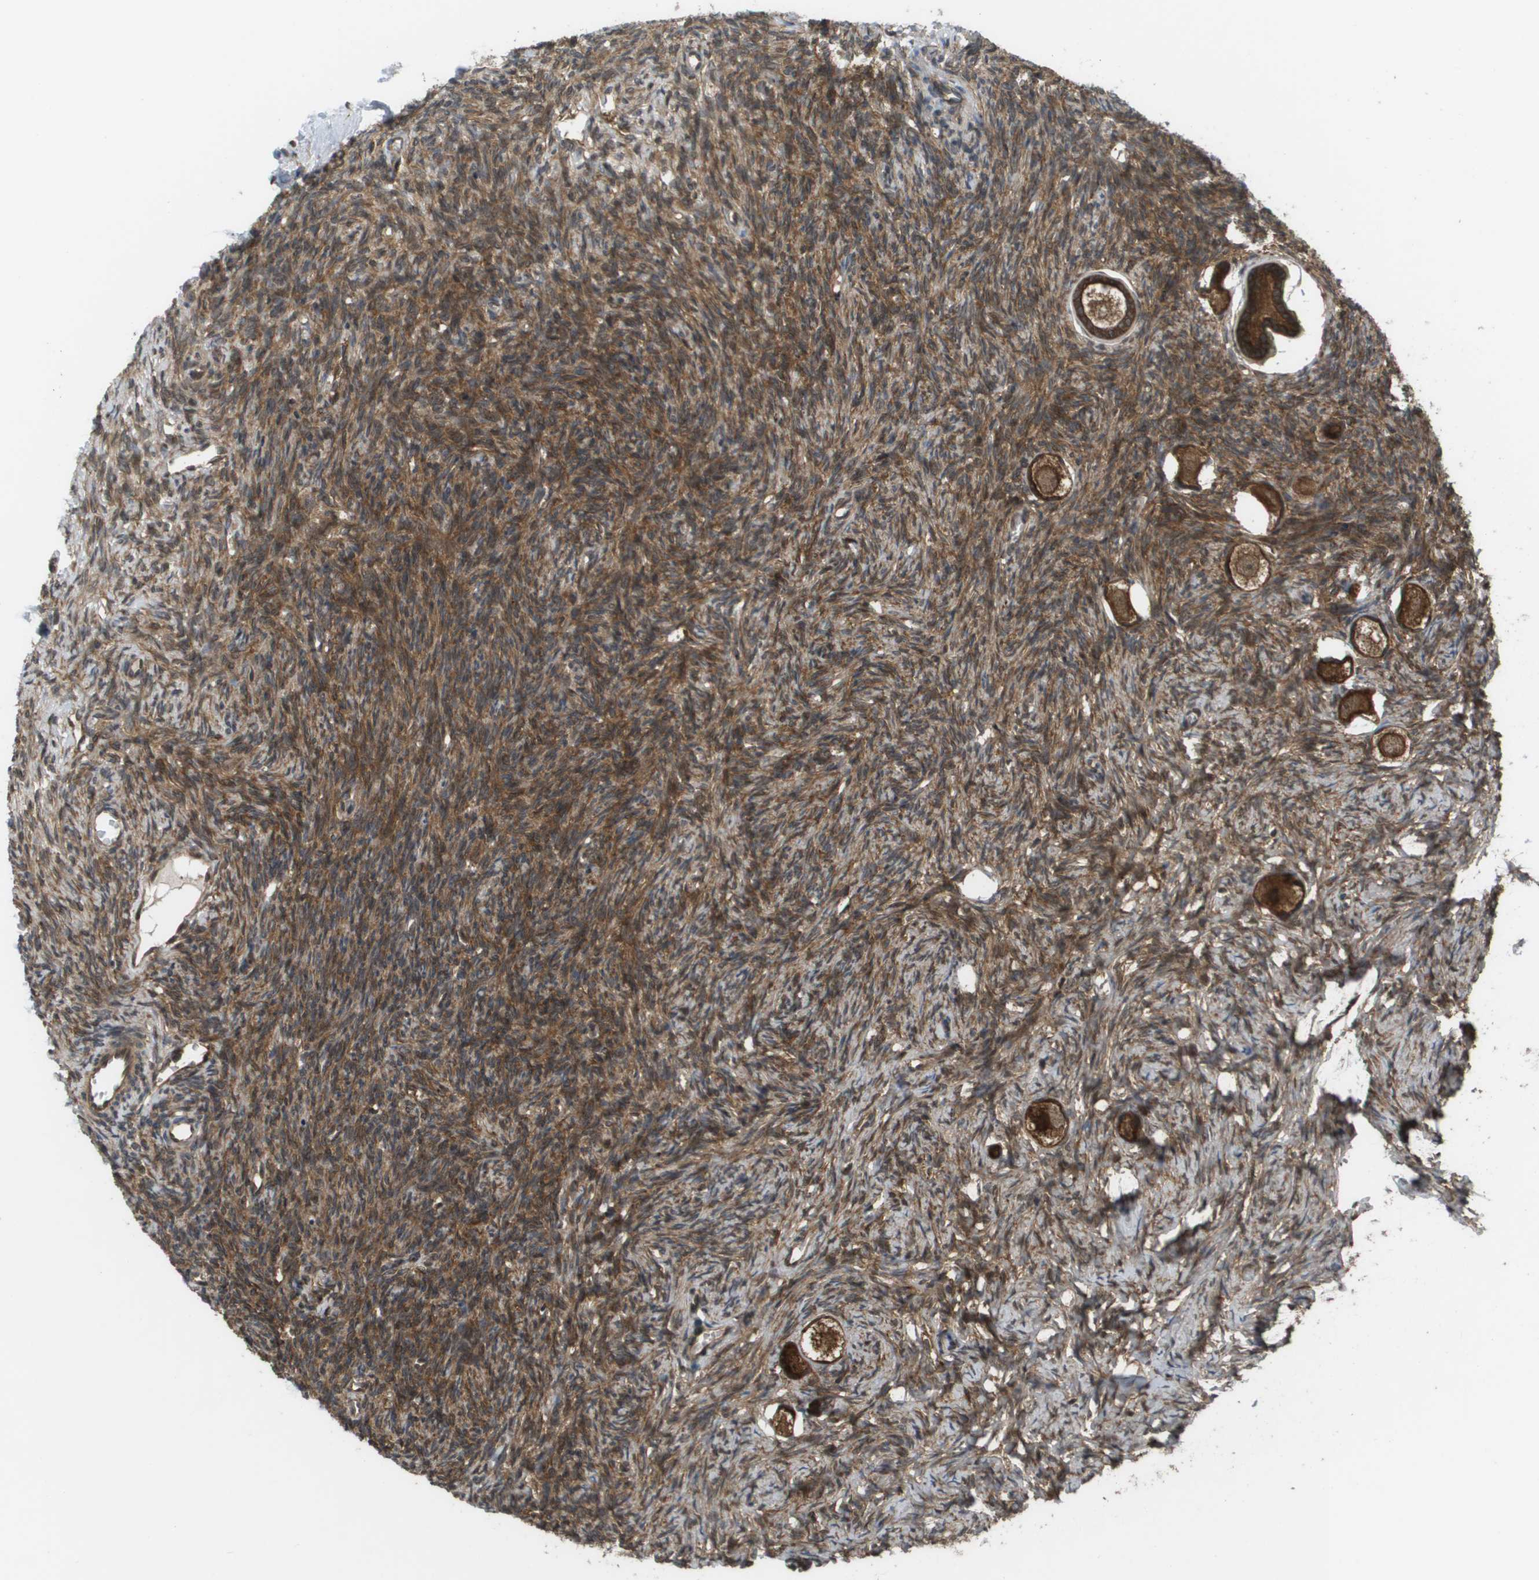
{"staining": {"intensity": "strong", "quantity": ">75%", "location": "cytoplasmic/membranous,nuclear"}, "tissue": "ovary", "cell_type": "Follicle cells", "image_type": "normal", "snomed": [{"axis": "morphology", "description": "Normal tissue, NOS"}, {"axis": "topography", "description": "Ovary"}], "caption": "Ovary stained with immunohistochemistry (IHC) demonstrates strong cytoplasmic/membranous,nuclear positivity in about >75% of follicle cells. (brown staining indicates protein expression, while blue staining denotes nuclei).", "gene": "CTPS2", "patient": {"sex": "female", "age": 27}}